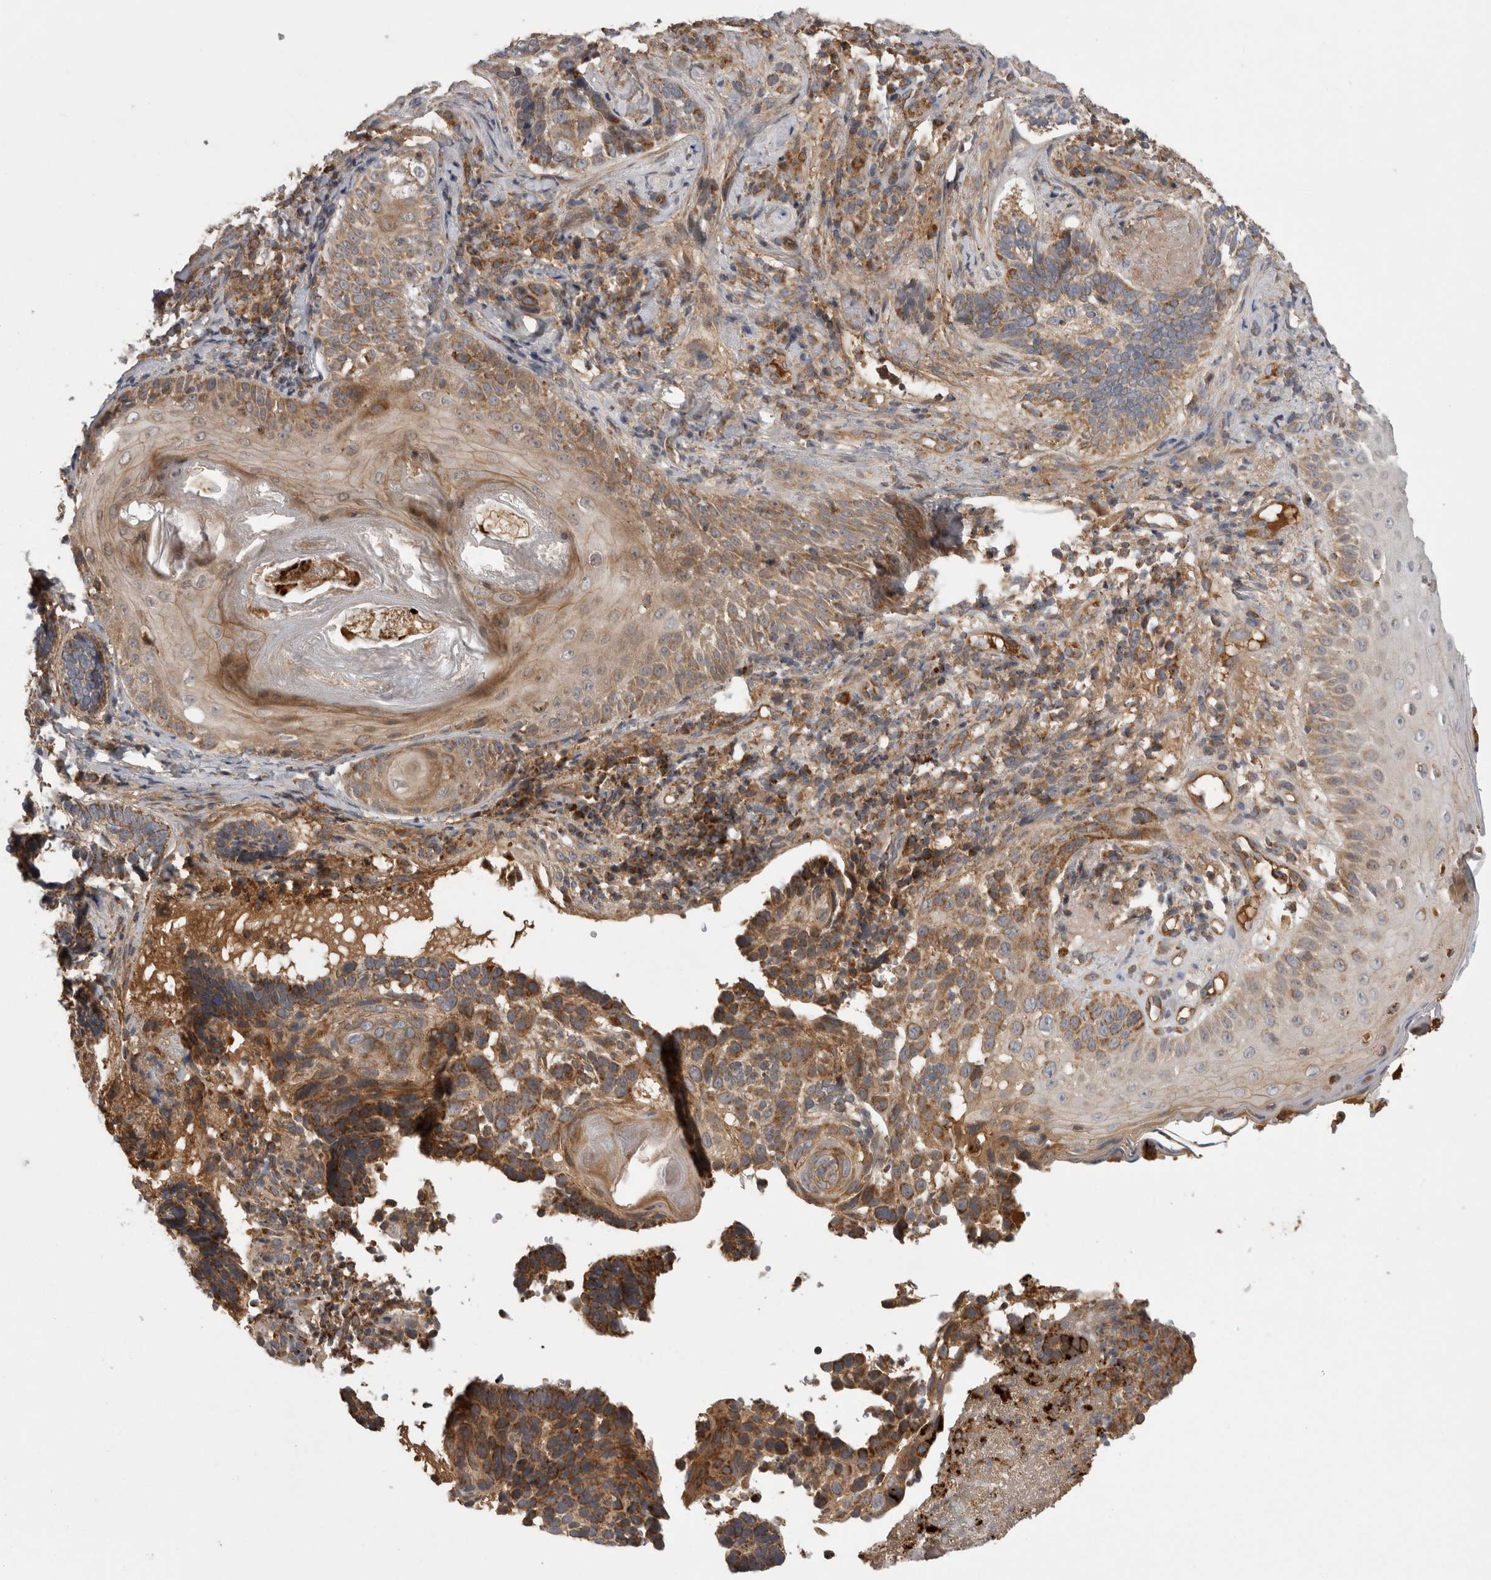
{"staining": {"intensity": "moderate", "quantity": "25%-75%", "location": "cytoplasmic/membranous"}, "tissue": "skin cancer", "cell_type": "Tumor cells", "image_type": "cancer", "snomed": [{"axis": "morphology", "description": "Basal cell carcinoma"}, {"axis": "topography", "description": "Skin"}], "caption": "The histopathology image displays immunohistochemical staining of skin cancer. There is moderate cytoplasmic/membranous expression is seen in approximately 25%-75% of tumor cells.", "gene": "DARS2", "patient": {"sex": "female", "age": 89}}